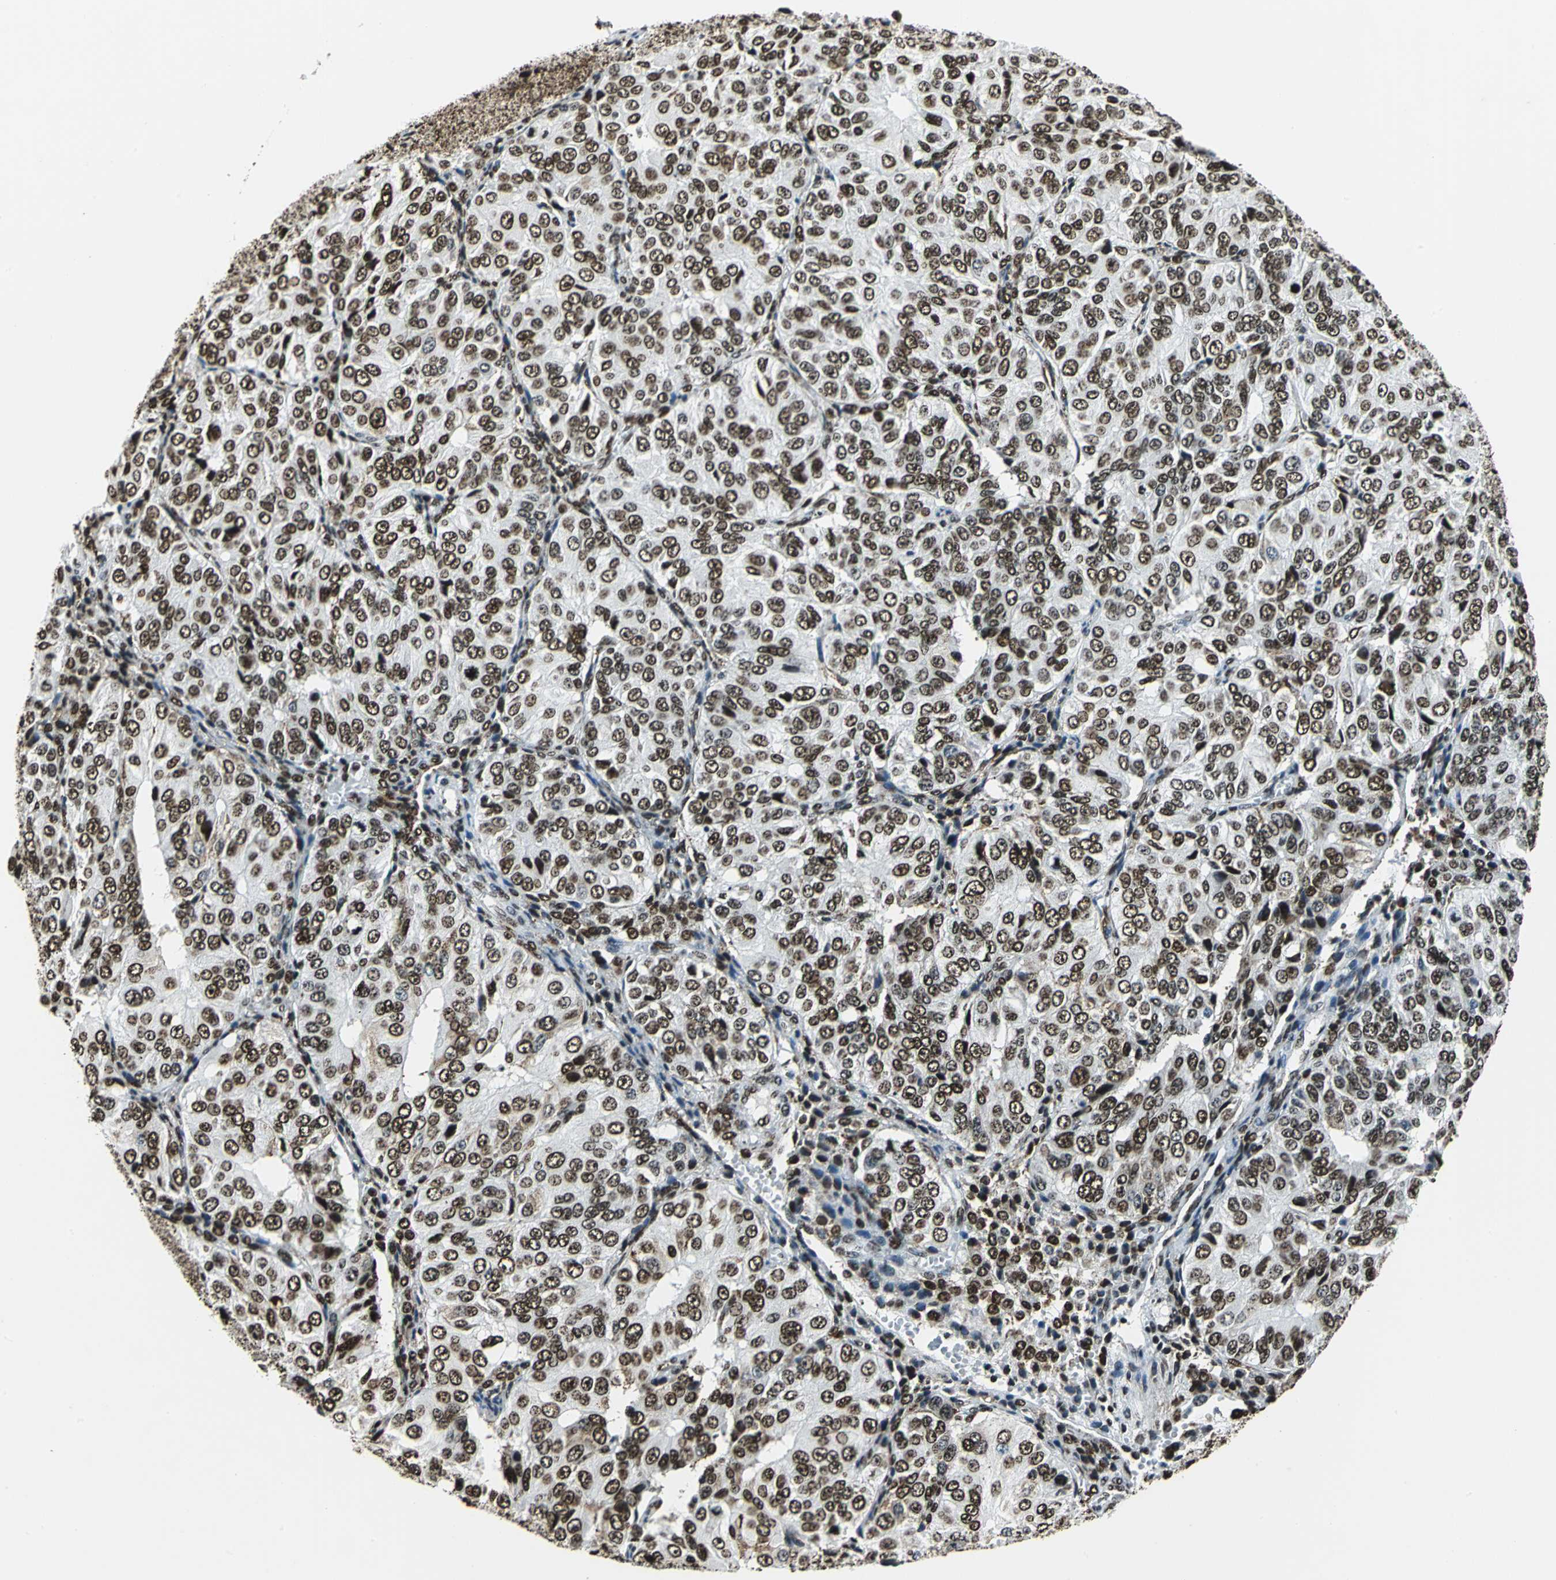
{"staining": {"intensity": "strong", "quantity": ">75%", "location": "nuclear"}, "tissue": "ovarian cancer", "cell_type": "Tumor cells", "image_type": "cancer", "snomed": [{"axis": "morphology", "description": "Carcinoma, endometroid"}, {"axis": "topography", "description": "Ovary"}], "caption": "Tumor cells demonstrate strong nuclear positivity in approximately >75% of cells in ovarian cancer.", "gene": "APEX1", "patient": {"sex": "female", "age": 51}}